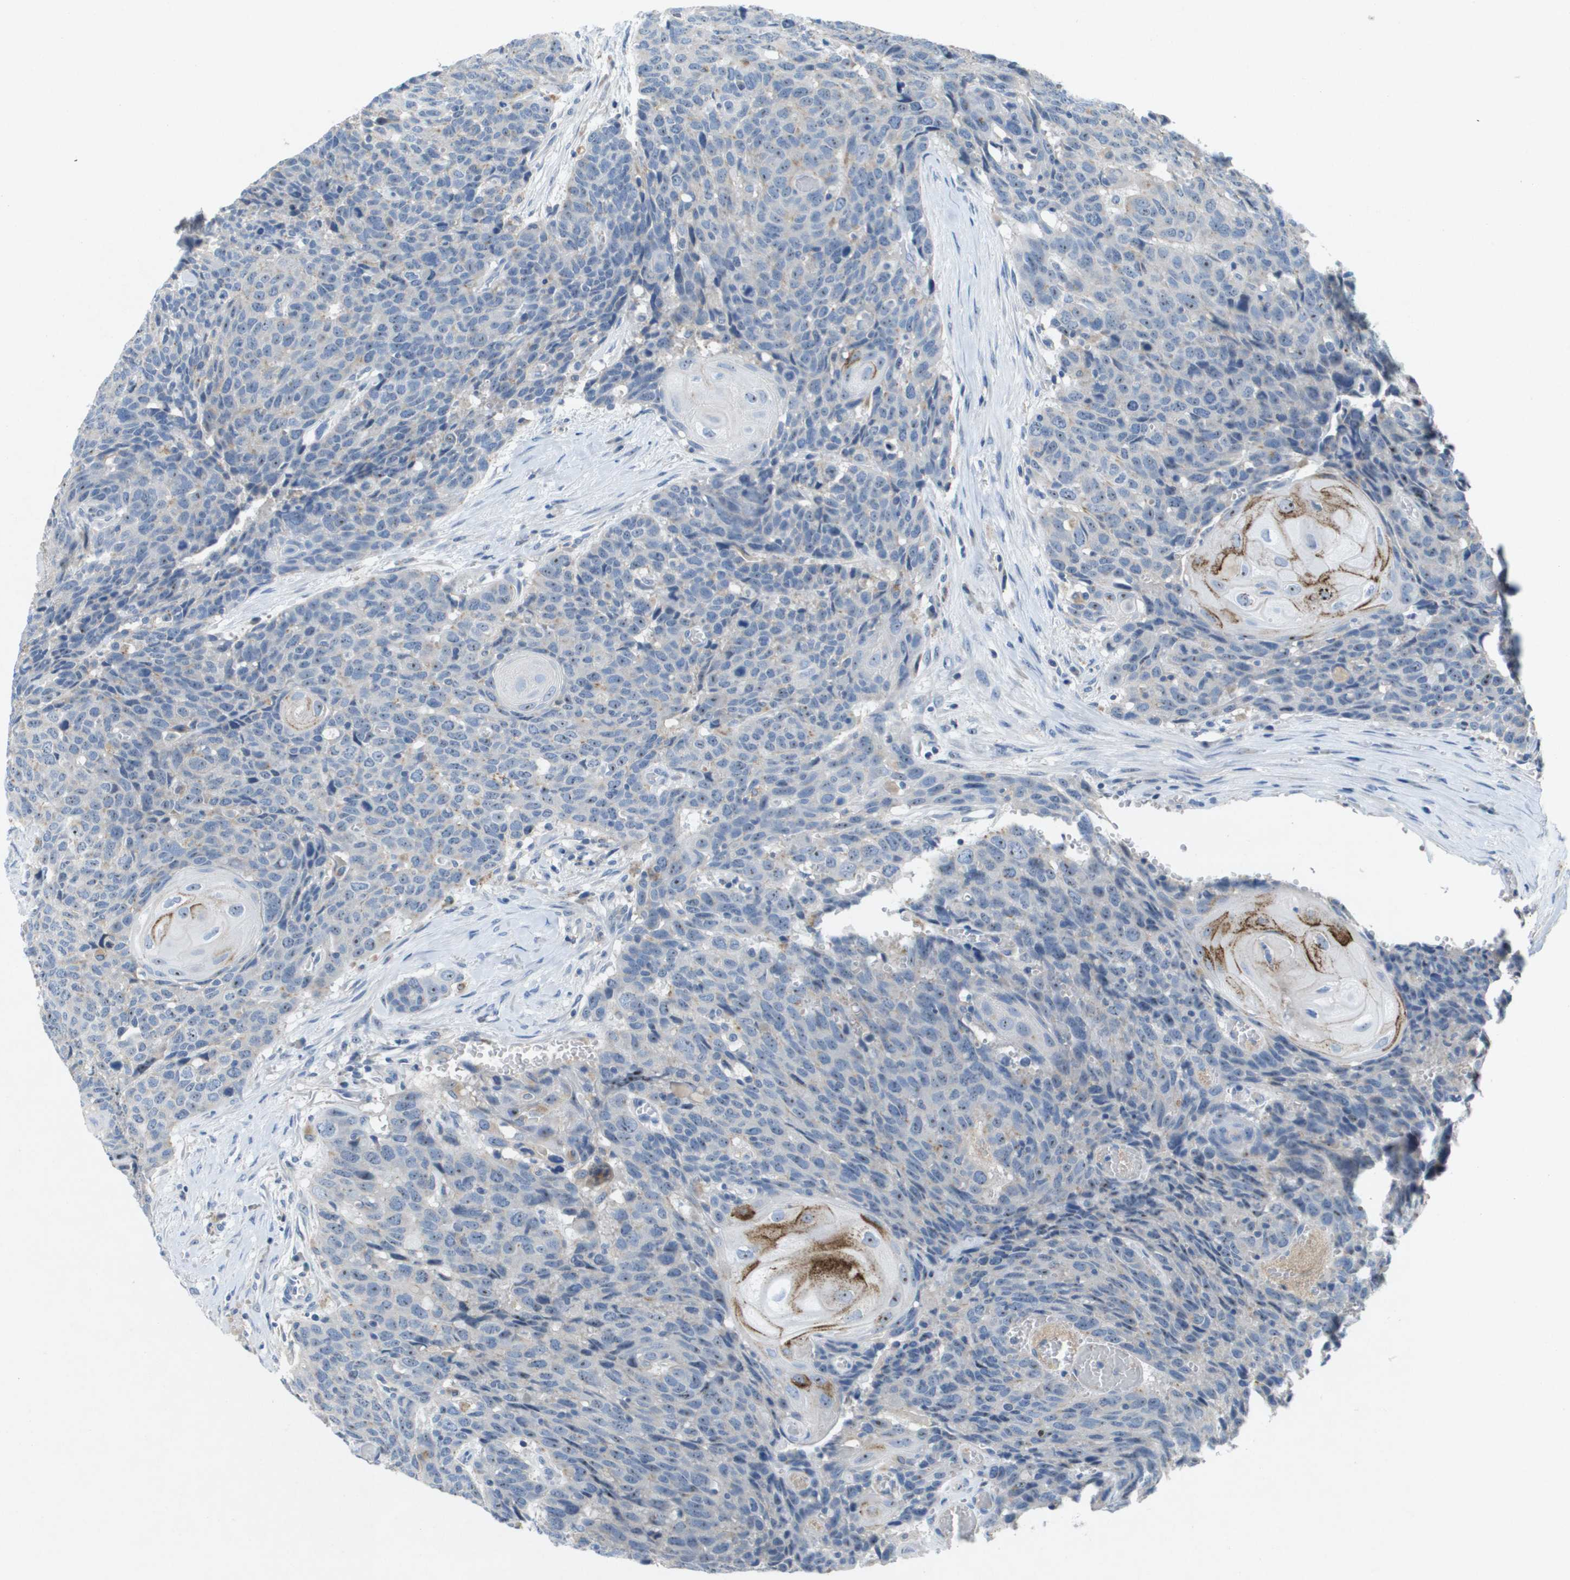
{"staining": {"intensity": "negative", "quantity": "none", "location": "none"}, "tissue": "head and neck cancer", "cell_type": "Tumor cells", "image_type": "cancer", "snomed": [{"axis": "morphology", "description": "Squamous cell carcinoma, NOS"}, {"axis": "topography", "description": "Head-Neck"}], "caption": "There is no significant positivity in tumor cells of head and neck squamous cell carcinoma.", "gene": "B3GNT5", "patient": {"sex": "male", "age": 66}}